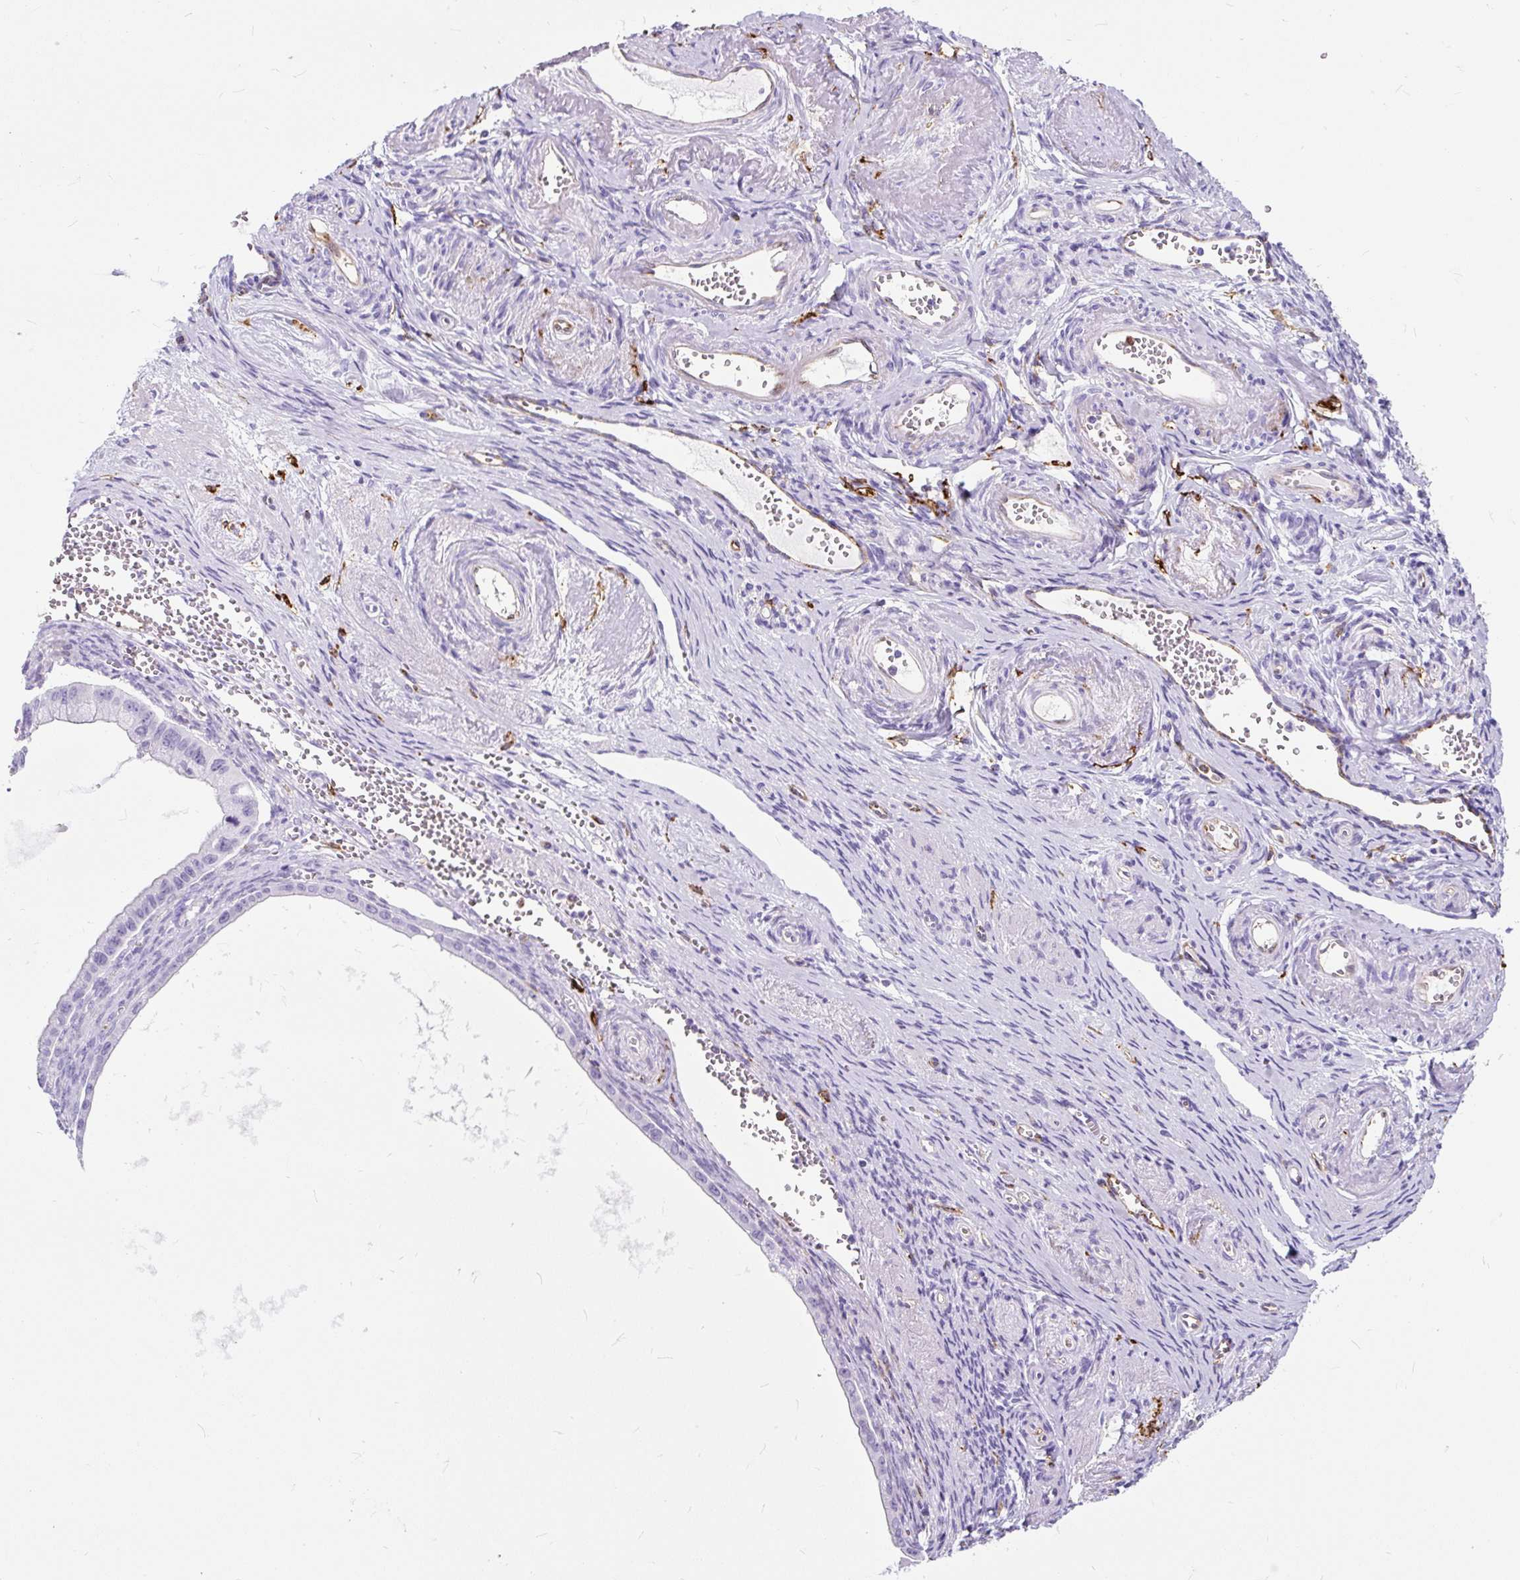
{"staining": {"intensity": "negative", "quantity": "none", "location": "none"}, "tissue": "ovarian cancer", "cell_type": "Tumor cells", "image_type": "cancer", "snomed": [{"axis": "morphology", "description": "Cystadenocarcinoma, mucinous, NOS"}, {"axis": "topography", "description": "Ovary"}], "caption": "Tumor cells show no significant expression in mucinous cystadenocarcinoma (ovarian).", "gene": "HLA-DRA", "patient": {"sex": "female", "age": 59}}